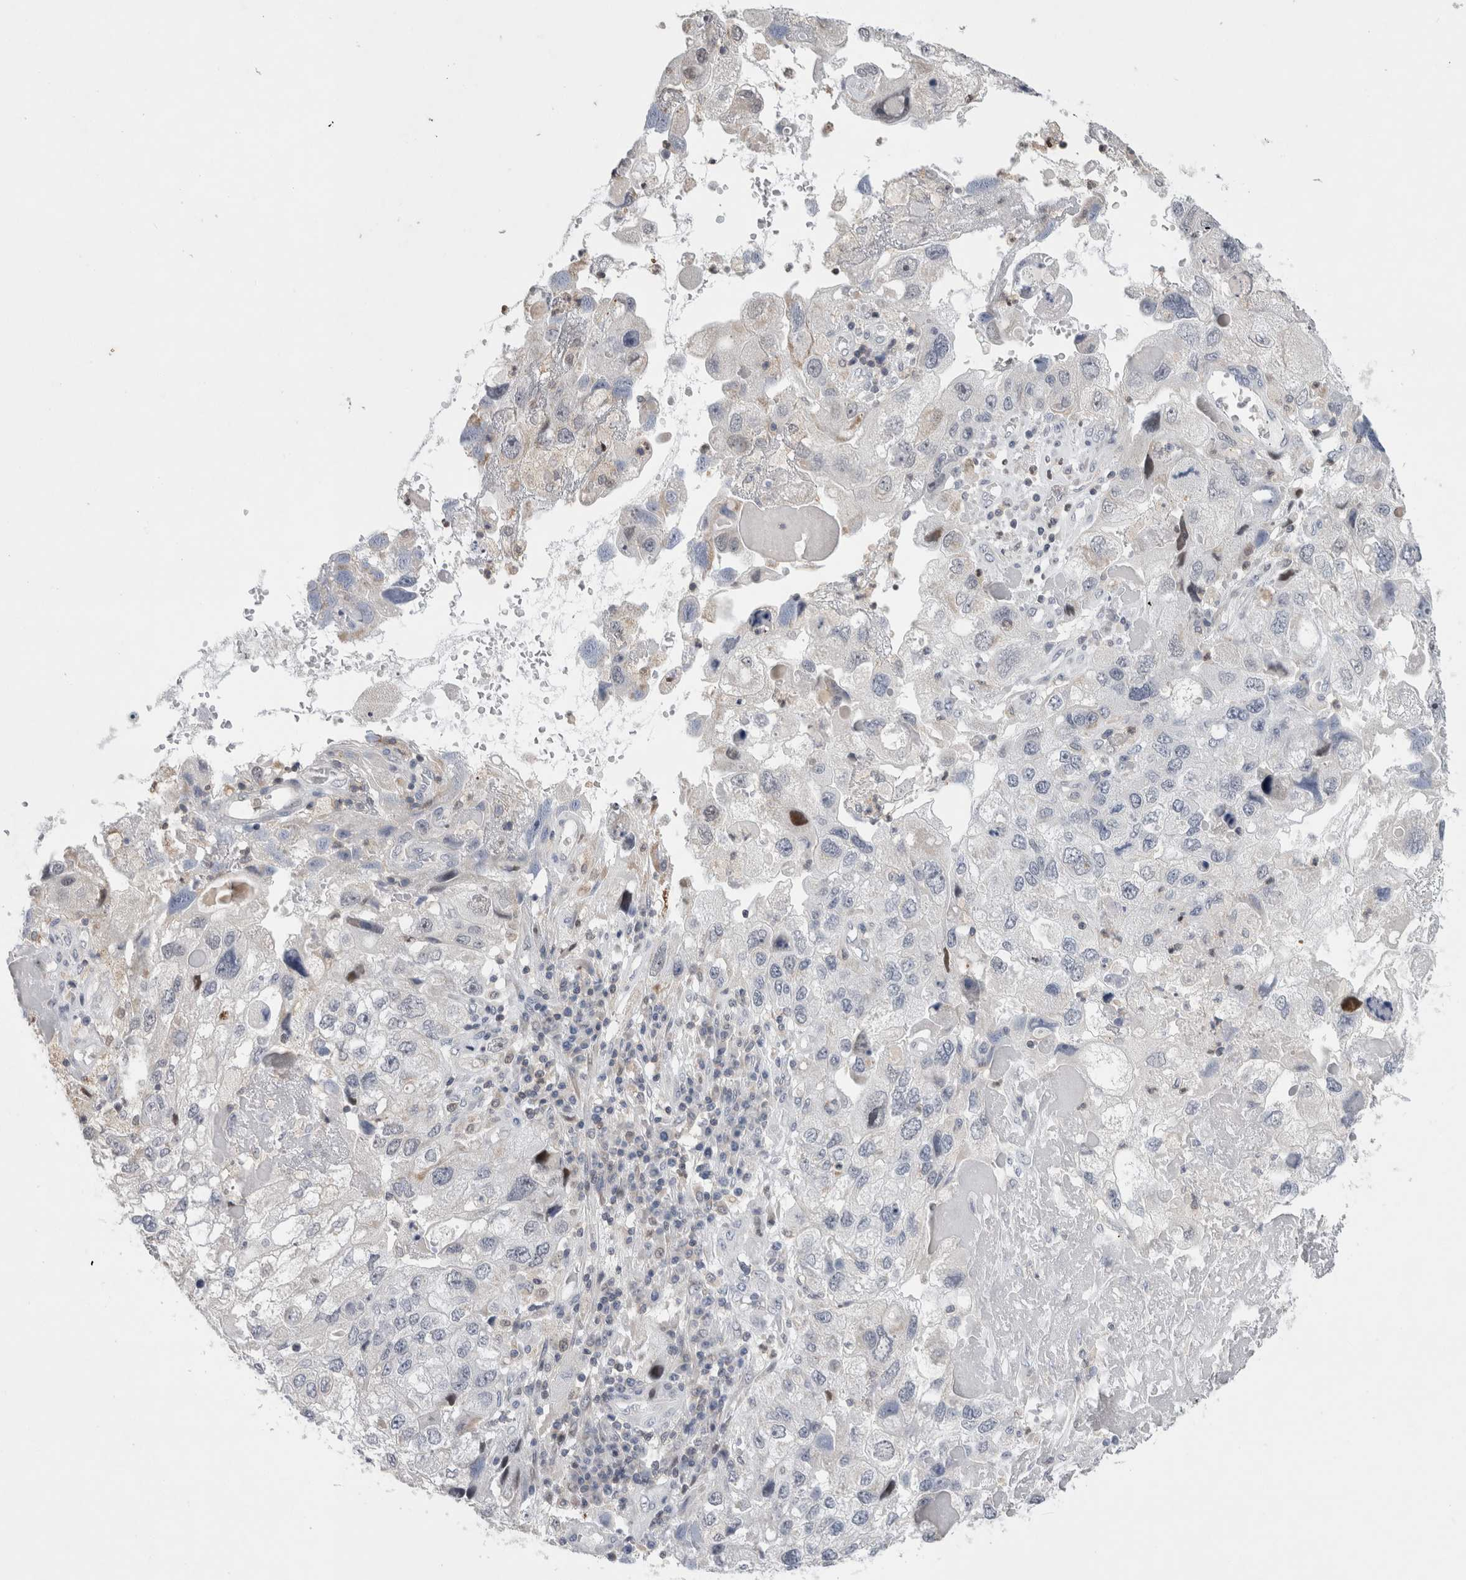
{"staining": {"intensity": "negative", "quantity": "none", "location": "none"}, "tissue": "endometrial cancer", "cell_type": "Tumor cells", "image_type": "cancer", "snomed": [{"axis": "morphology", "description": "Adenocarcinoma, NOS"}, {"axis": "topography", "description": "Endometrium"}], "caption": "Adenocarcinoma (endometrial) was stained to show a protein in brown. There is no significant staining in tumor cells. (Brightfield microscopy of DAB (3,3'-diaminobenzidine) IHC at high magnification).", "gene": "AGMAT", "patient": {"sex": "female", "age": 49}}